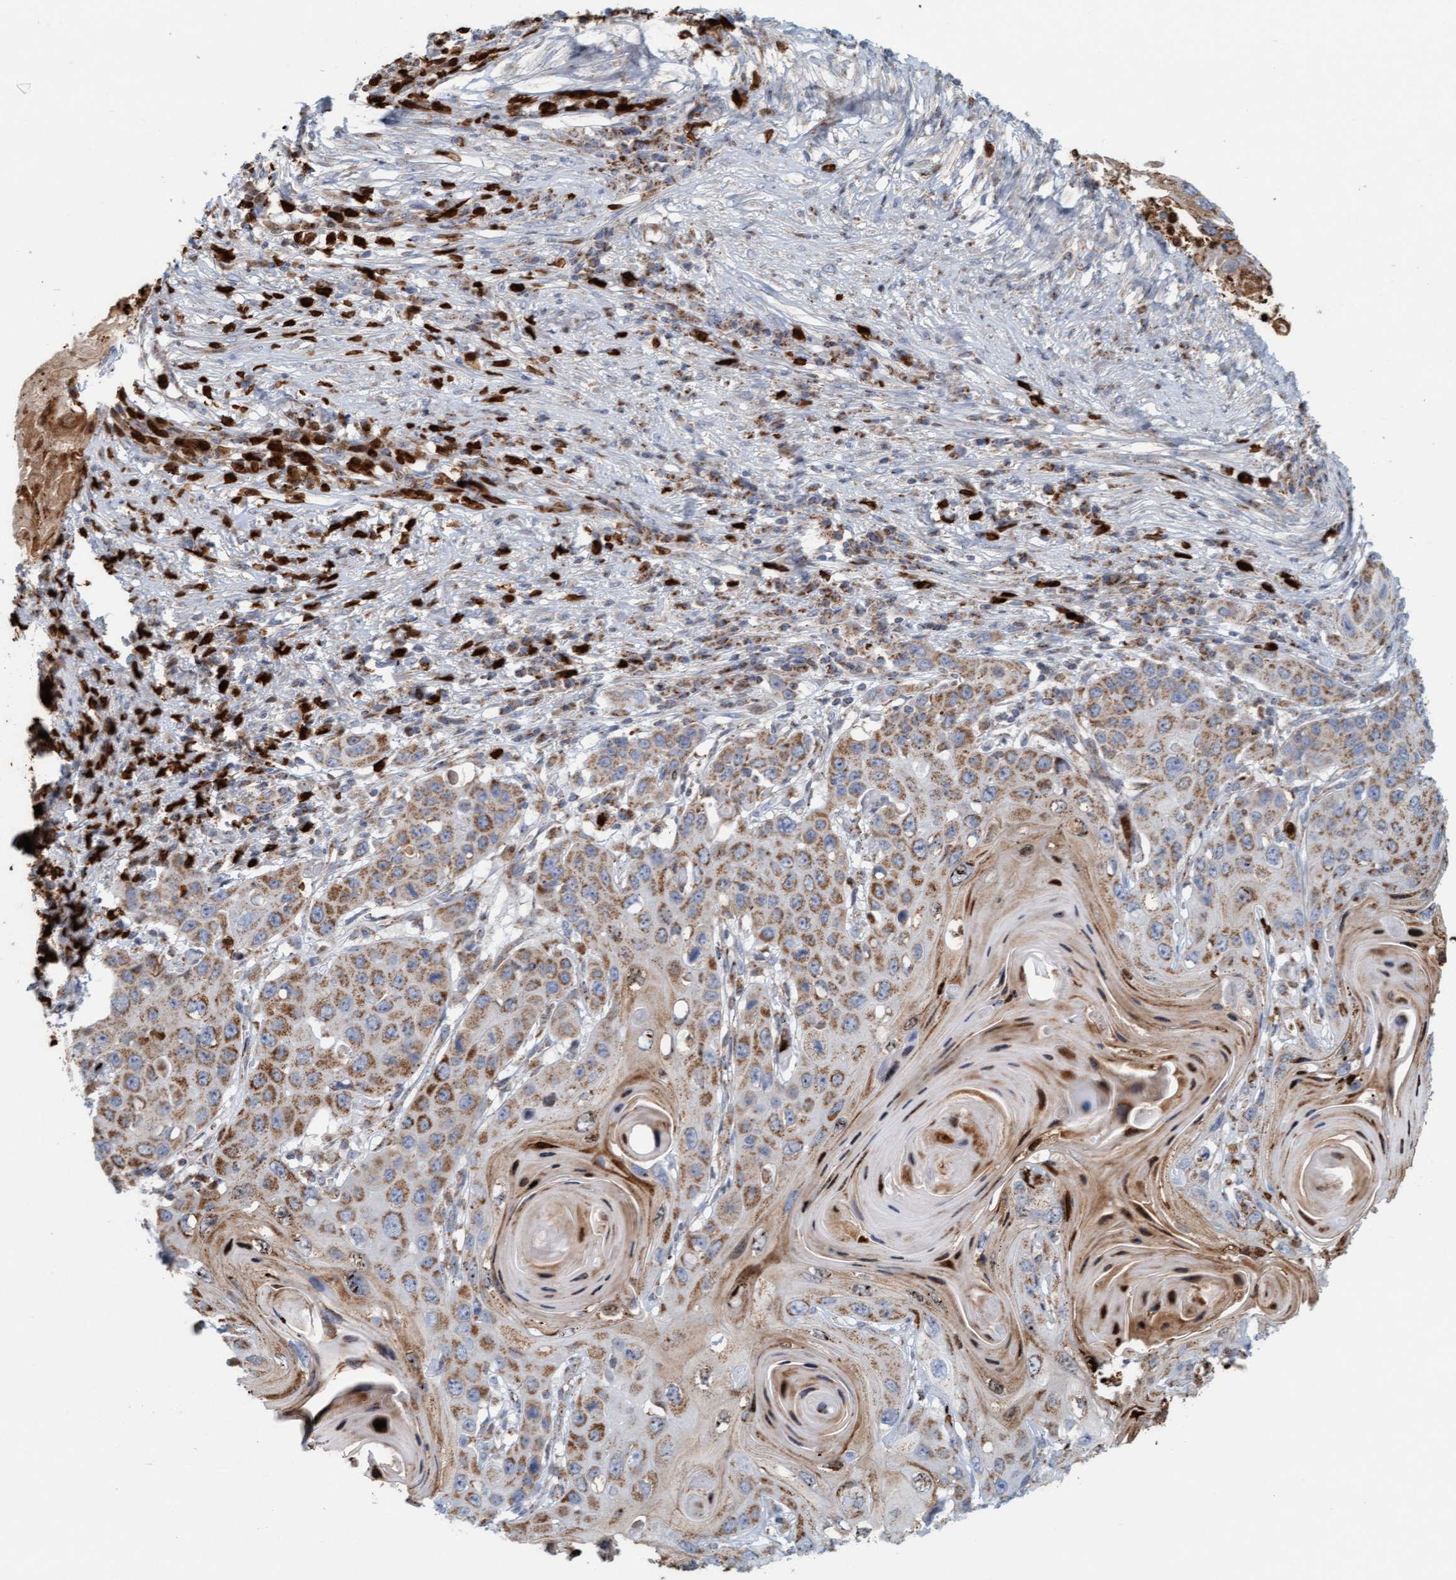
{"staining": {"intensity": "moderate", "quantity": ">75%", "location": "cytoplasmic/membranous"}, "tissue": "skin cancer", "cell_type": "Tumor cells", "image_type": "cancer", "snomed": [{"axis": "morphology", "description": "Squamous cell carcinoma, NOS"}, {"axis": "topography", "description": "Skin"}], "caption": "Brown immunohistochemical staining in squamous cell carcinoma (skin) exhibits moderate cytoplasmic/membranous staining in about >75% of tumor cells.", "gene": "B9D1", "patient": {"sex": "male", "age": 55}}